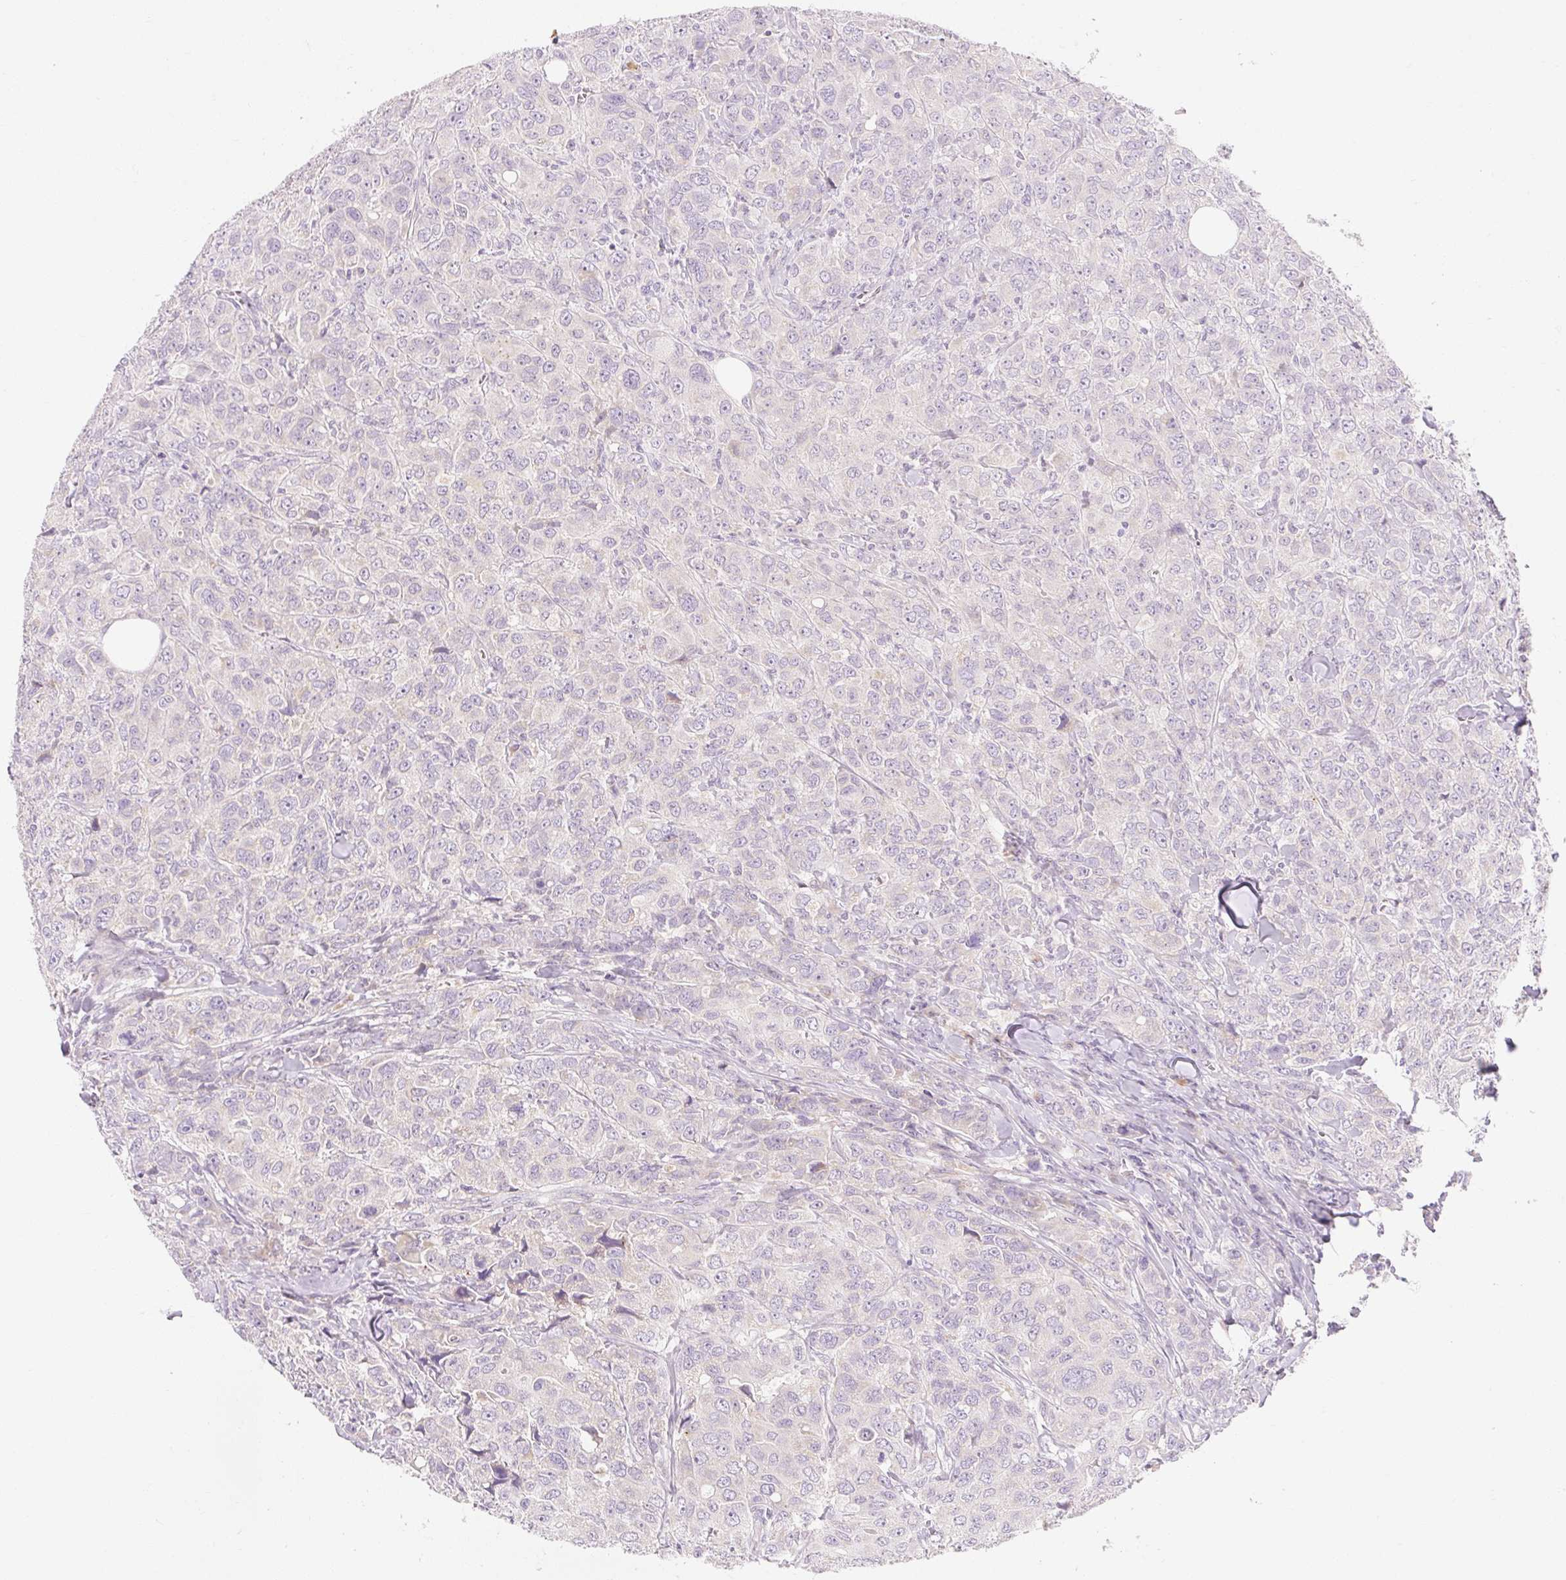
{"staining": {"intensity": "negative", "quantity": "none", "location": "none"}, "tissue": "breast cancer", "cell_type": "Tumor cells", "image_type": "cancer", "snomed": [{"axis": "morphology", "description": "Duct carcinoma"}, {"axis": "topography", "description": "Breast"}], "caption": "A high-resolution histopathology image shows immunohistochemistry (IHC) staining of breast cancer (intraductal carcinoma), which shows no significant staining in tumor cells. (Stains: DAB (3,3'-diaminobenzidine) immunohistochemistry (IHC) with hematoxylin counter stain, Microscopy: brightfield microscopy at high magnification).", "gene": "MYO1D", "patient": {"sex": "female", "age": 43}}